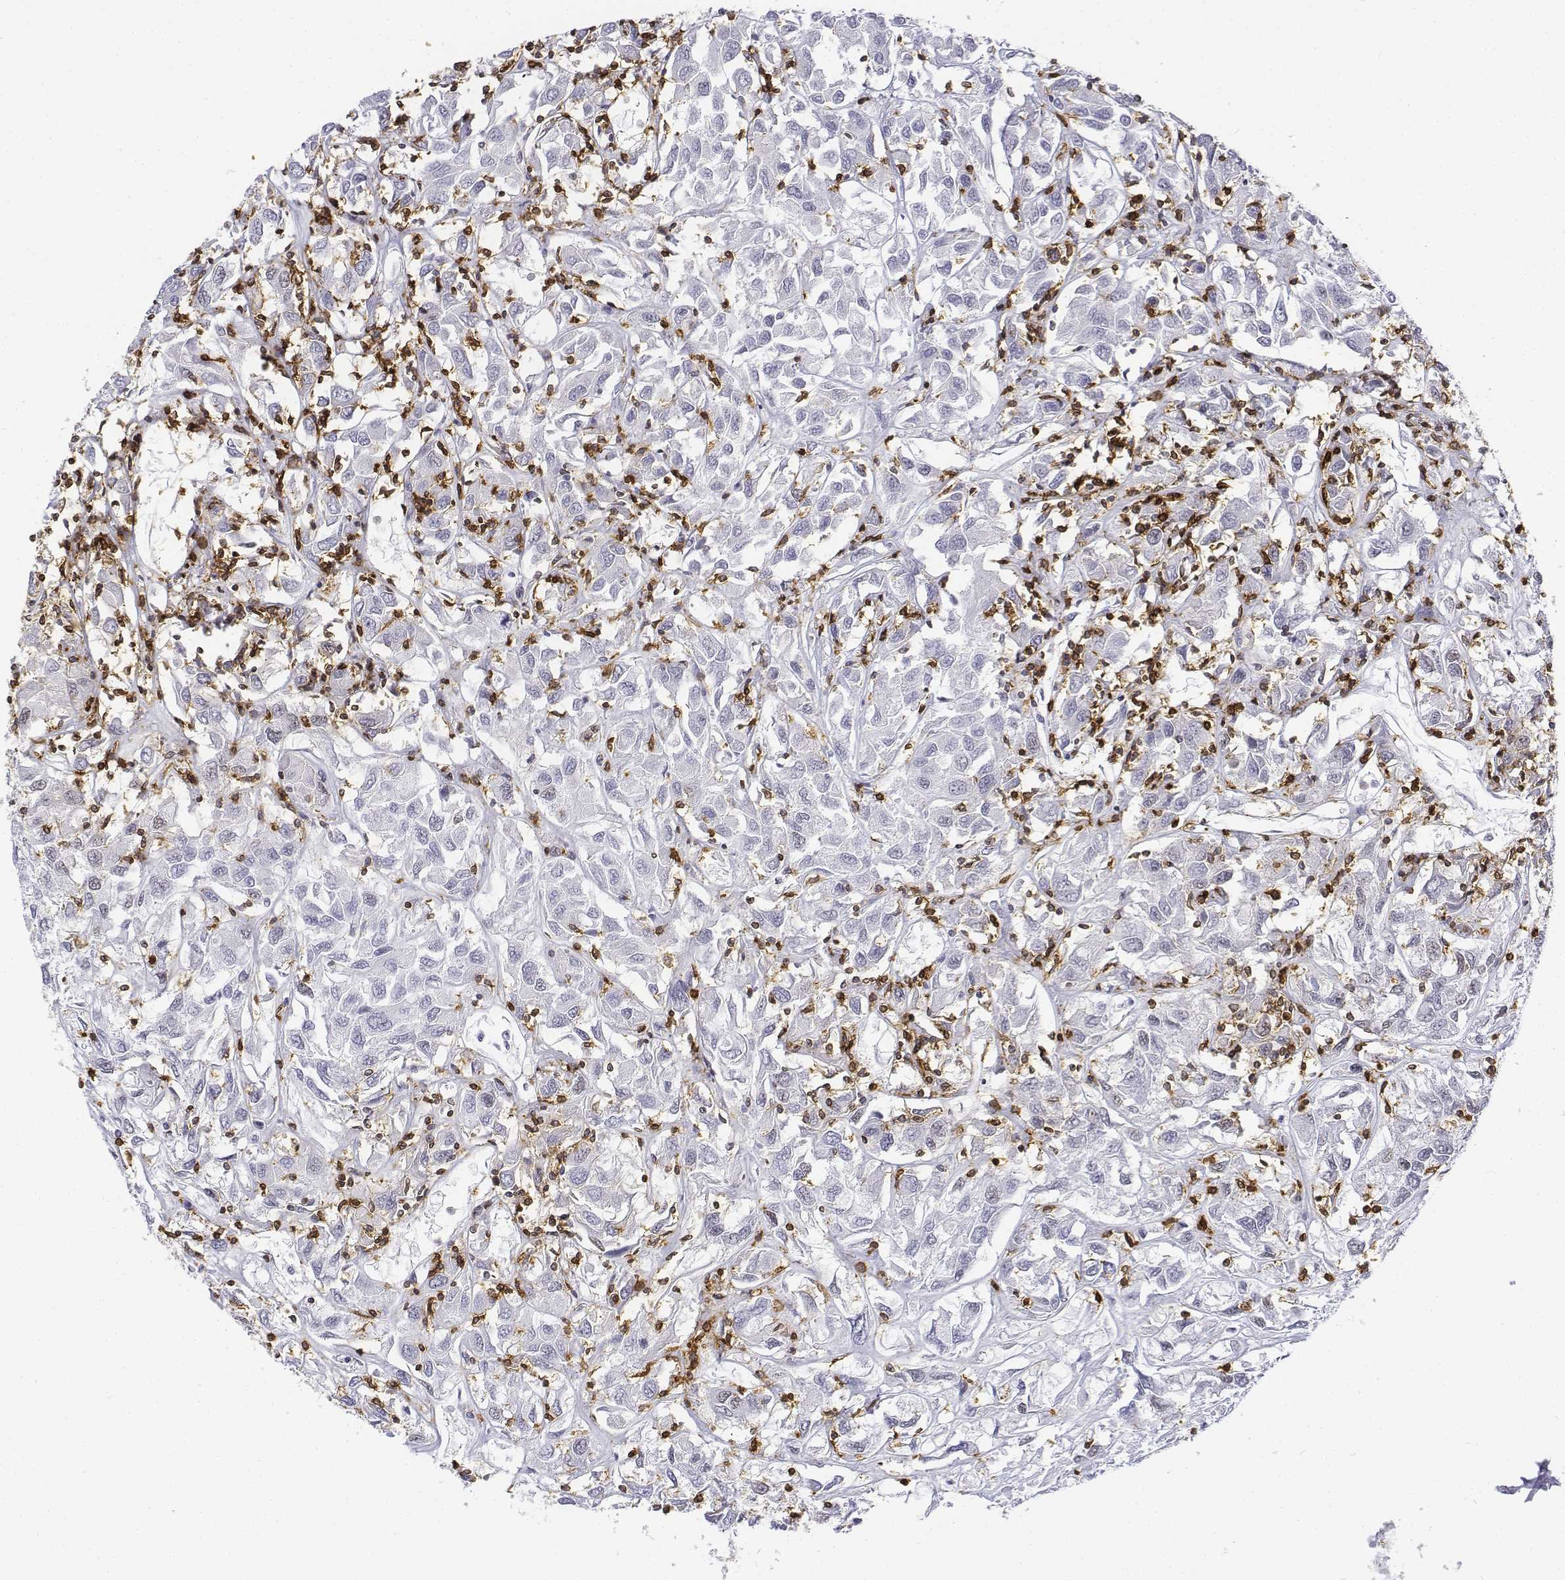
{"staining": {"intensity": "negative", "quantity": "none", "location": "none"}, "tissue": "renal cancer", "cell_type": "Tumor cells", "image_type": "cancer", "snomed": [{"axis": "morphology", "description": "Adenocarcinoma, NOS"}, {"axis": "topography", "description": "Kidney"}], "caption": "A micrograph of renal cancer stained for a protein shows no brown staining in tumor cells.", "gene": "CD3E", "patient": {"sex": "female", "age": 76}}